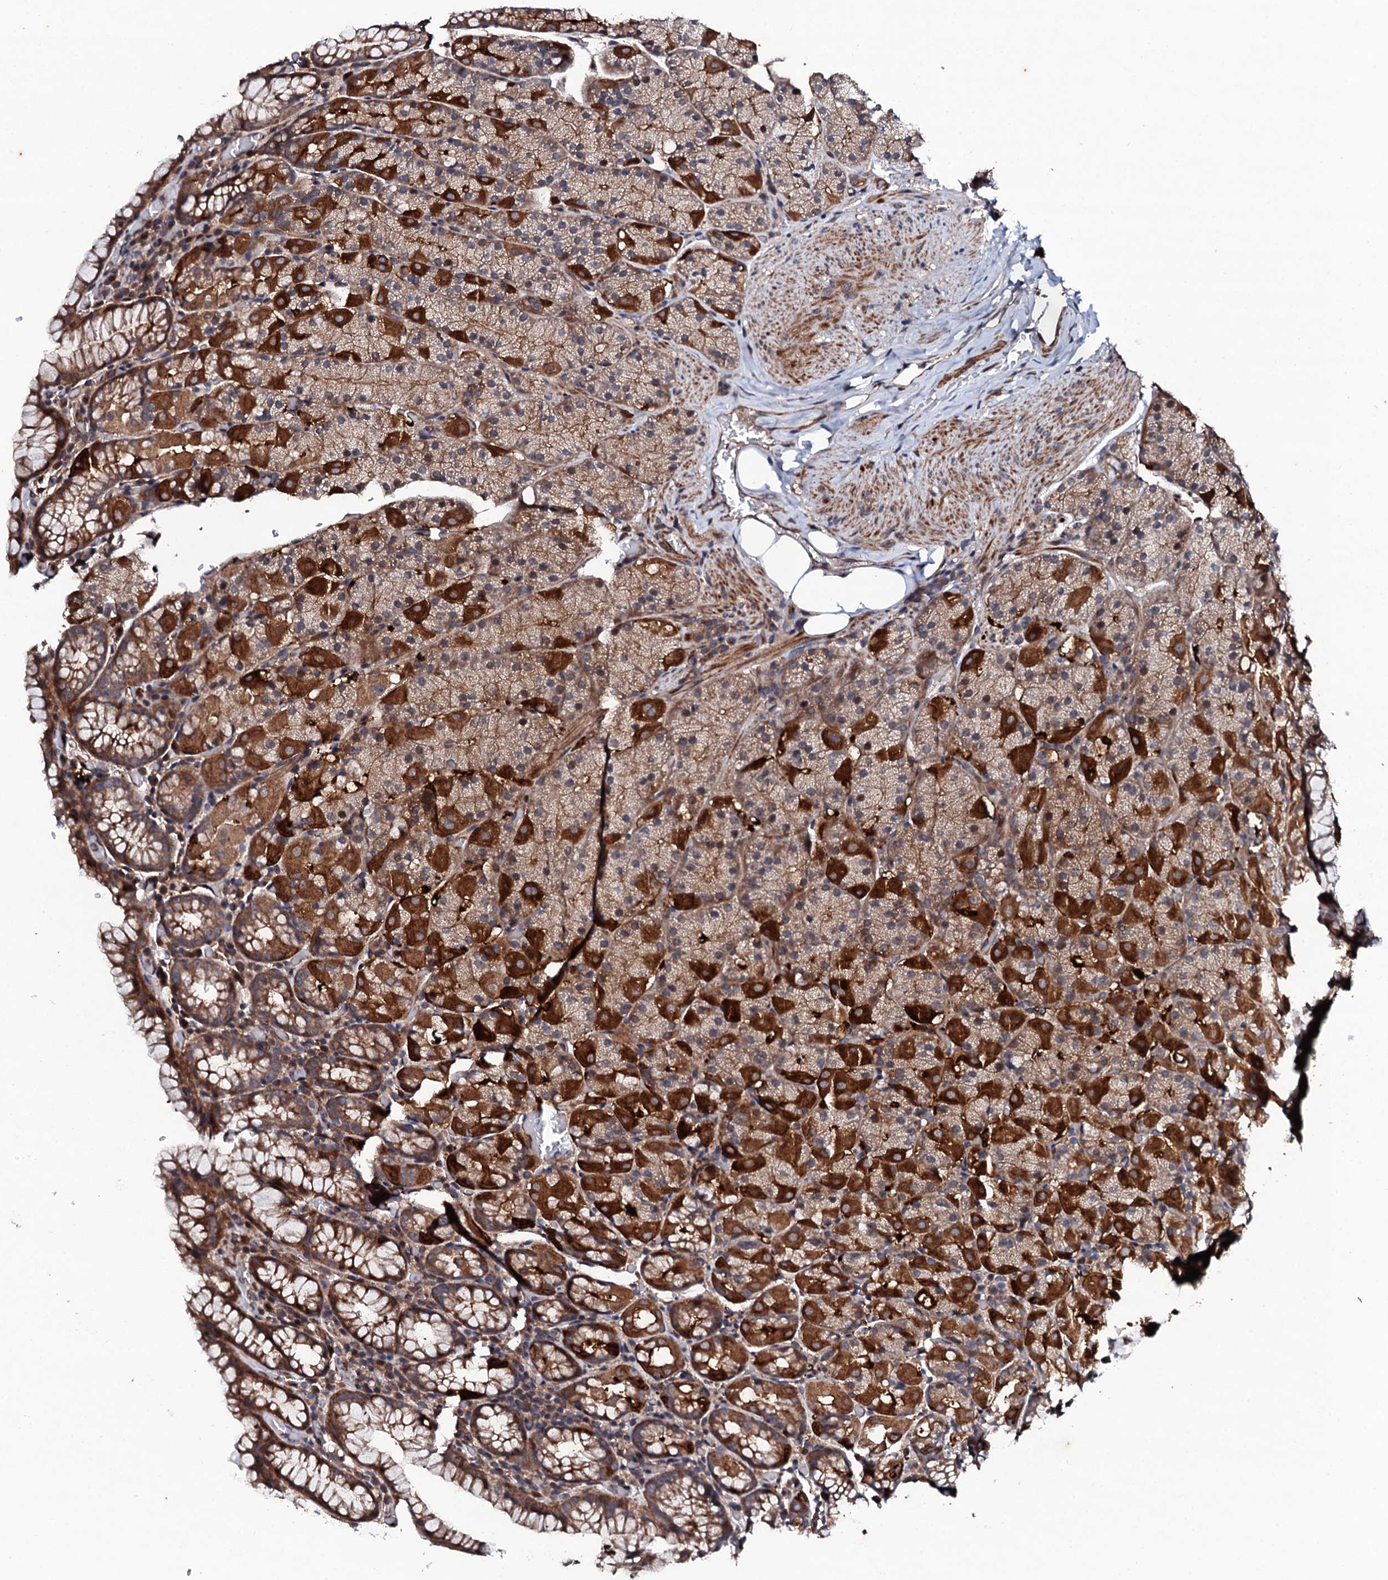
{"staining": {"intensity": "strong", "quantity": ">75%", "location": "cytoplasmic/membranous"}, "tissue": "stomach", "cell_type": "Glandular cells", "image_type": "normal", "snomed": [{"axis": "morphology", "description": "Normal tissue, NOS"}, {"axis": "topography", "description": "Stomach, upper"}, {"axis": "topography", "description": "Stomach, lower"}], "caption": "Immunohistochemical staining of normal stomach reveals strong cytoplasmic/membranous protein expression in approximately >75% of glandular cells.", "gene": "CIAO2A", "patient": {"sex": "male", "age": 80}}